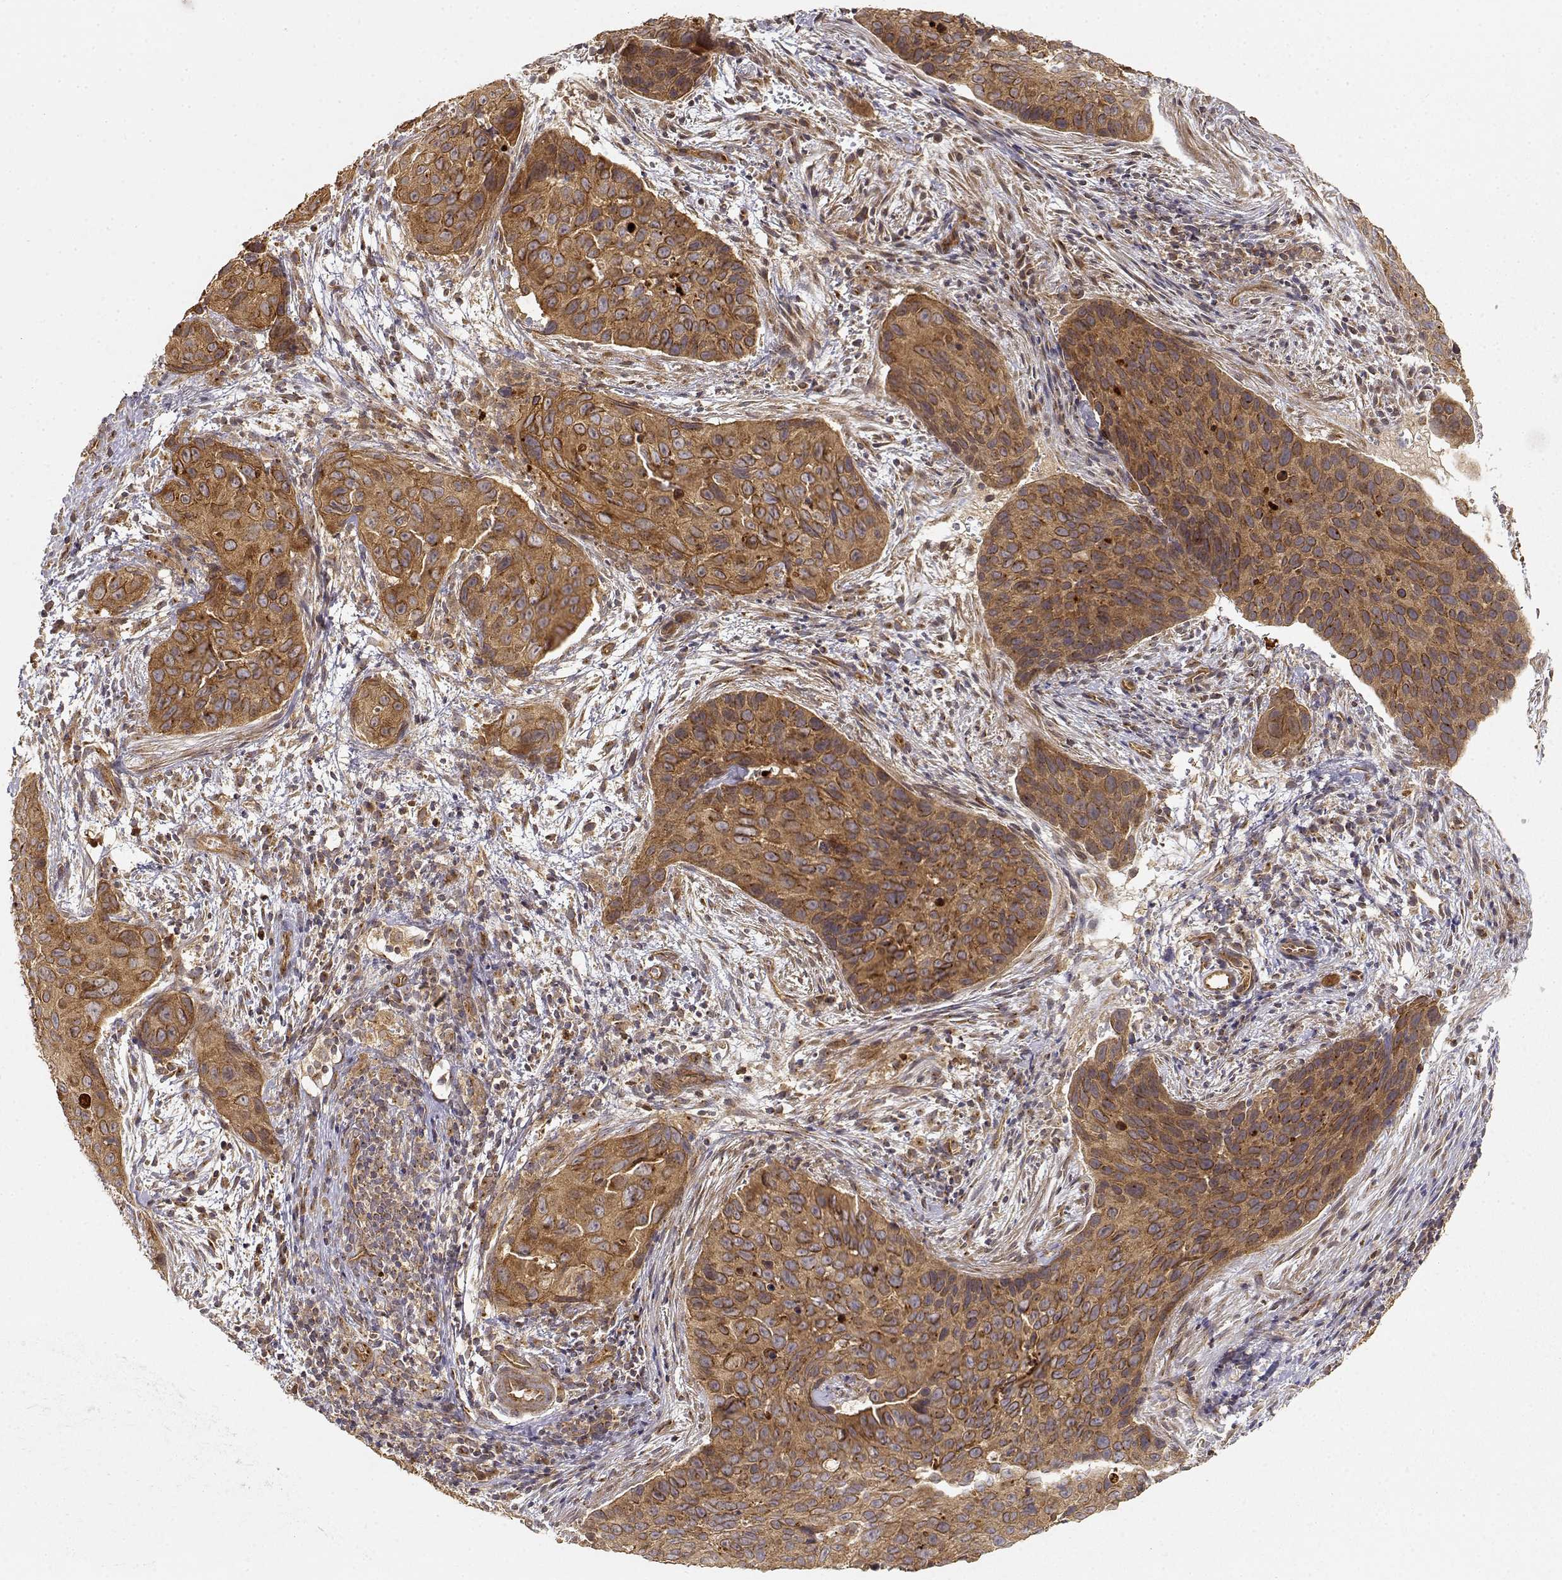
{"staining": {"intensity": "strong", "quantity": ">75%", "location": "cytoplasmic/membranous"}, "tissue": "cervical cancer", "cell_type": "Tumor cells", "image_type": "cancer", "snomed": [{"axis": "morphology", "description": "Squamous cell carcinoma, NOS"}, {"axis": "topography", "description": "Cervix"}], "caption": "Protein staining demonstrates strong cytoplasmic/membranous staining in about >75% of tumor cells in squamous cell carcinoma (cervical). Nuclei are stained in blue.", "gene": "CDK5RAP2", "patient": {"sex": "female", "age": 35}}